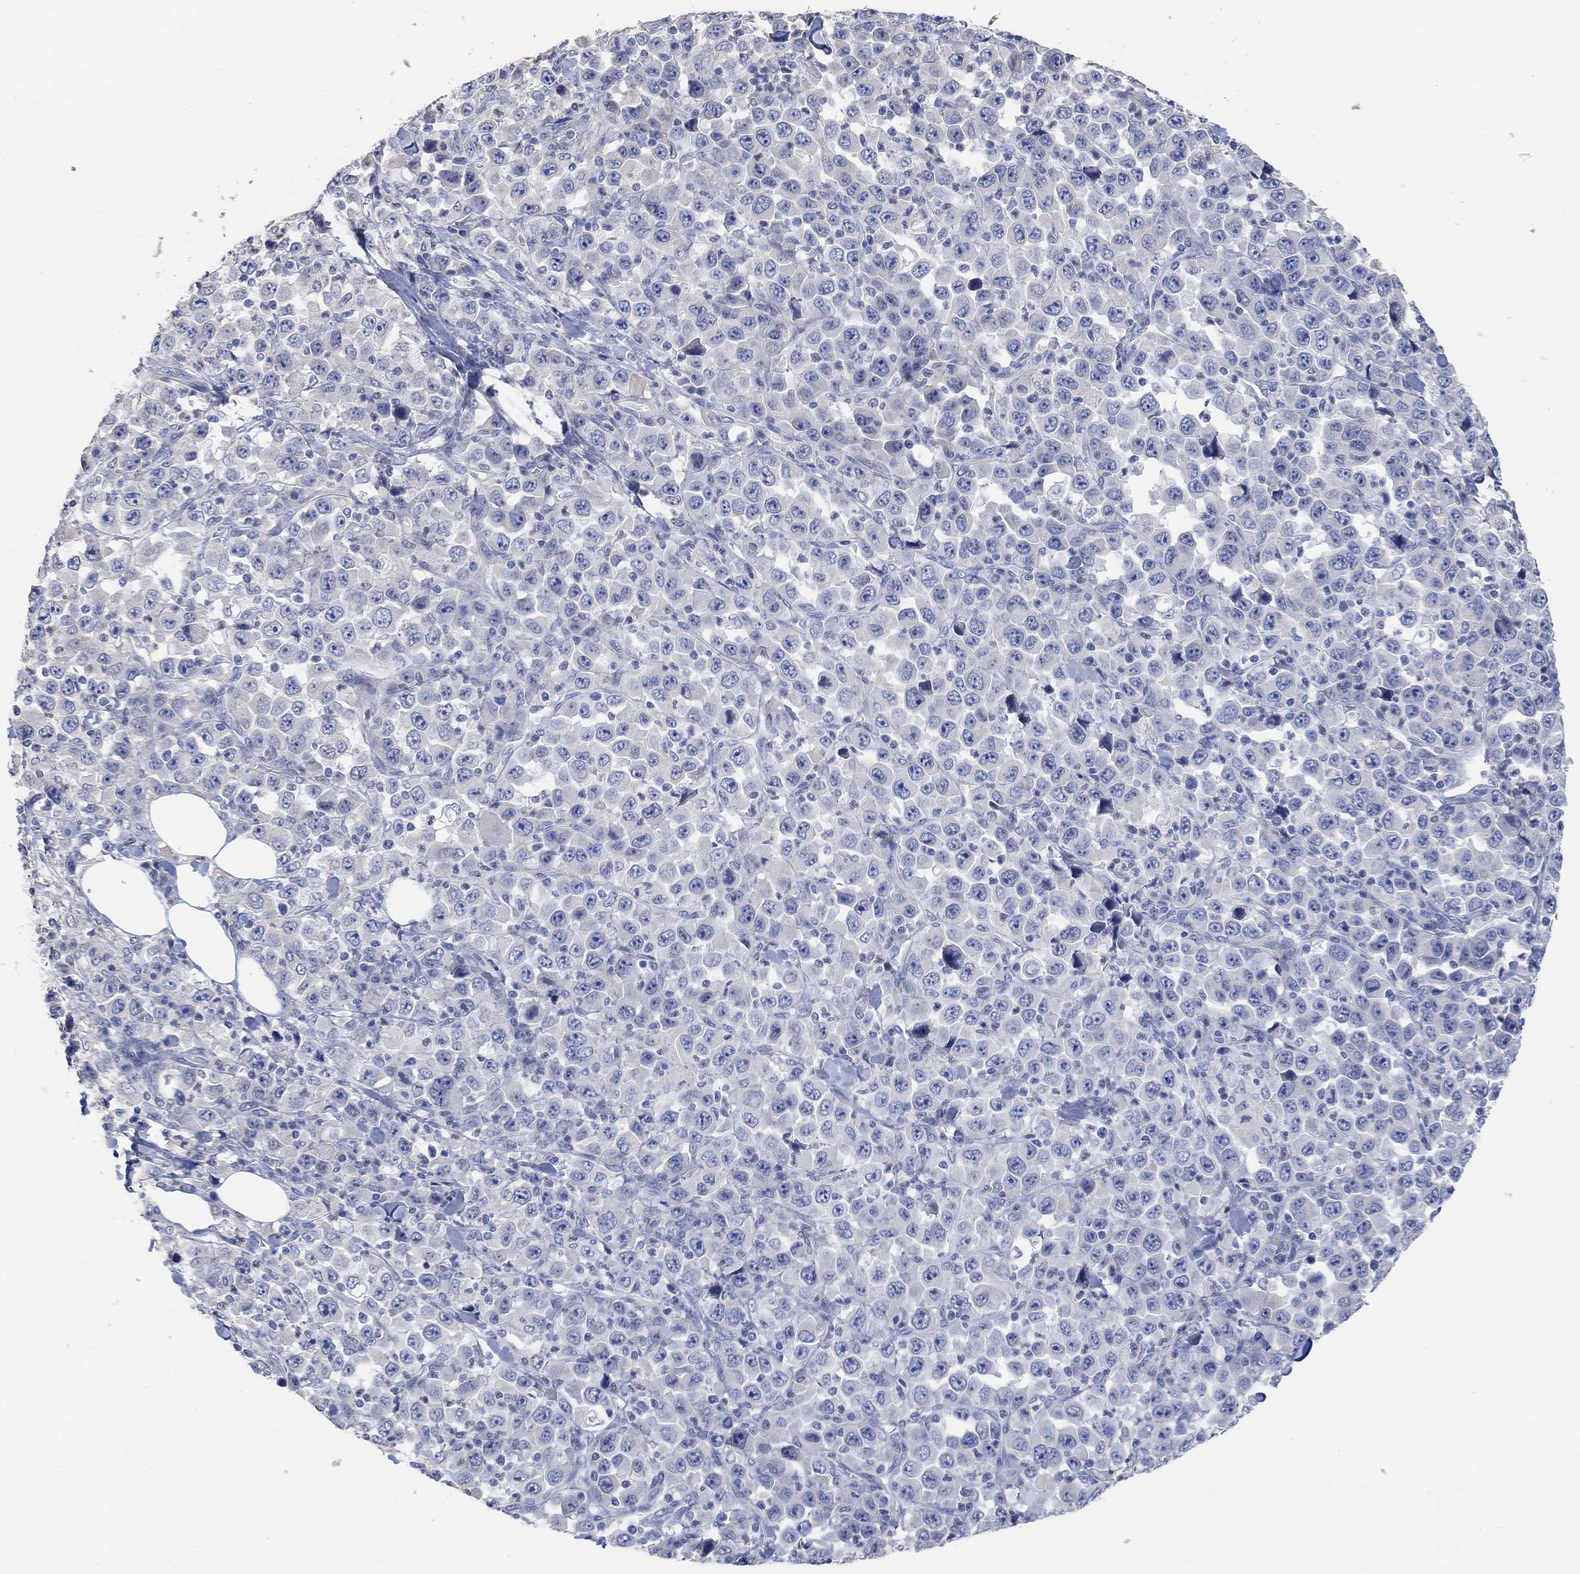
{"staining": {"intensity": "negative", "quantity": "none", "location": "none"}, "tissue": "stomach cancer", "cell_type": "Tumor cells", "image_type": "cancer", "snomed": [{"axis": "morphology", "description": "Normal tissue, NOS"}, {"axis": "morphology", "description": "Adenocarcinoma, NOS"}, {"axis": "topography", "description": "Stomach, upper"}, {"axis": "topography", "description": "Stomach"}], "caption": "Image shows no significant protein staining in tumor cells of stomach cancer (adenocarcinoma).", "gene": "NLRP14", "patient": {"sex": "male", "age": 59}}